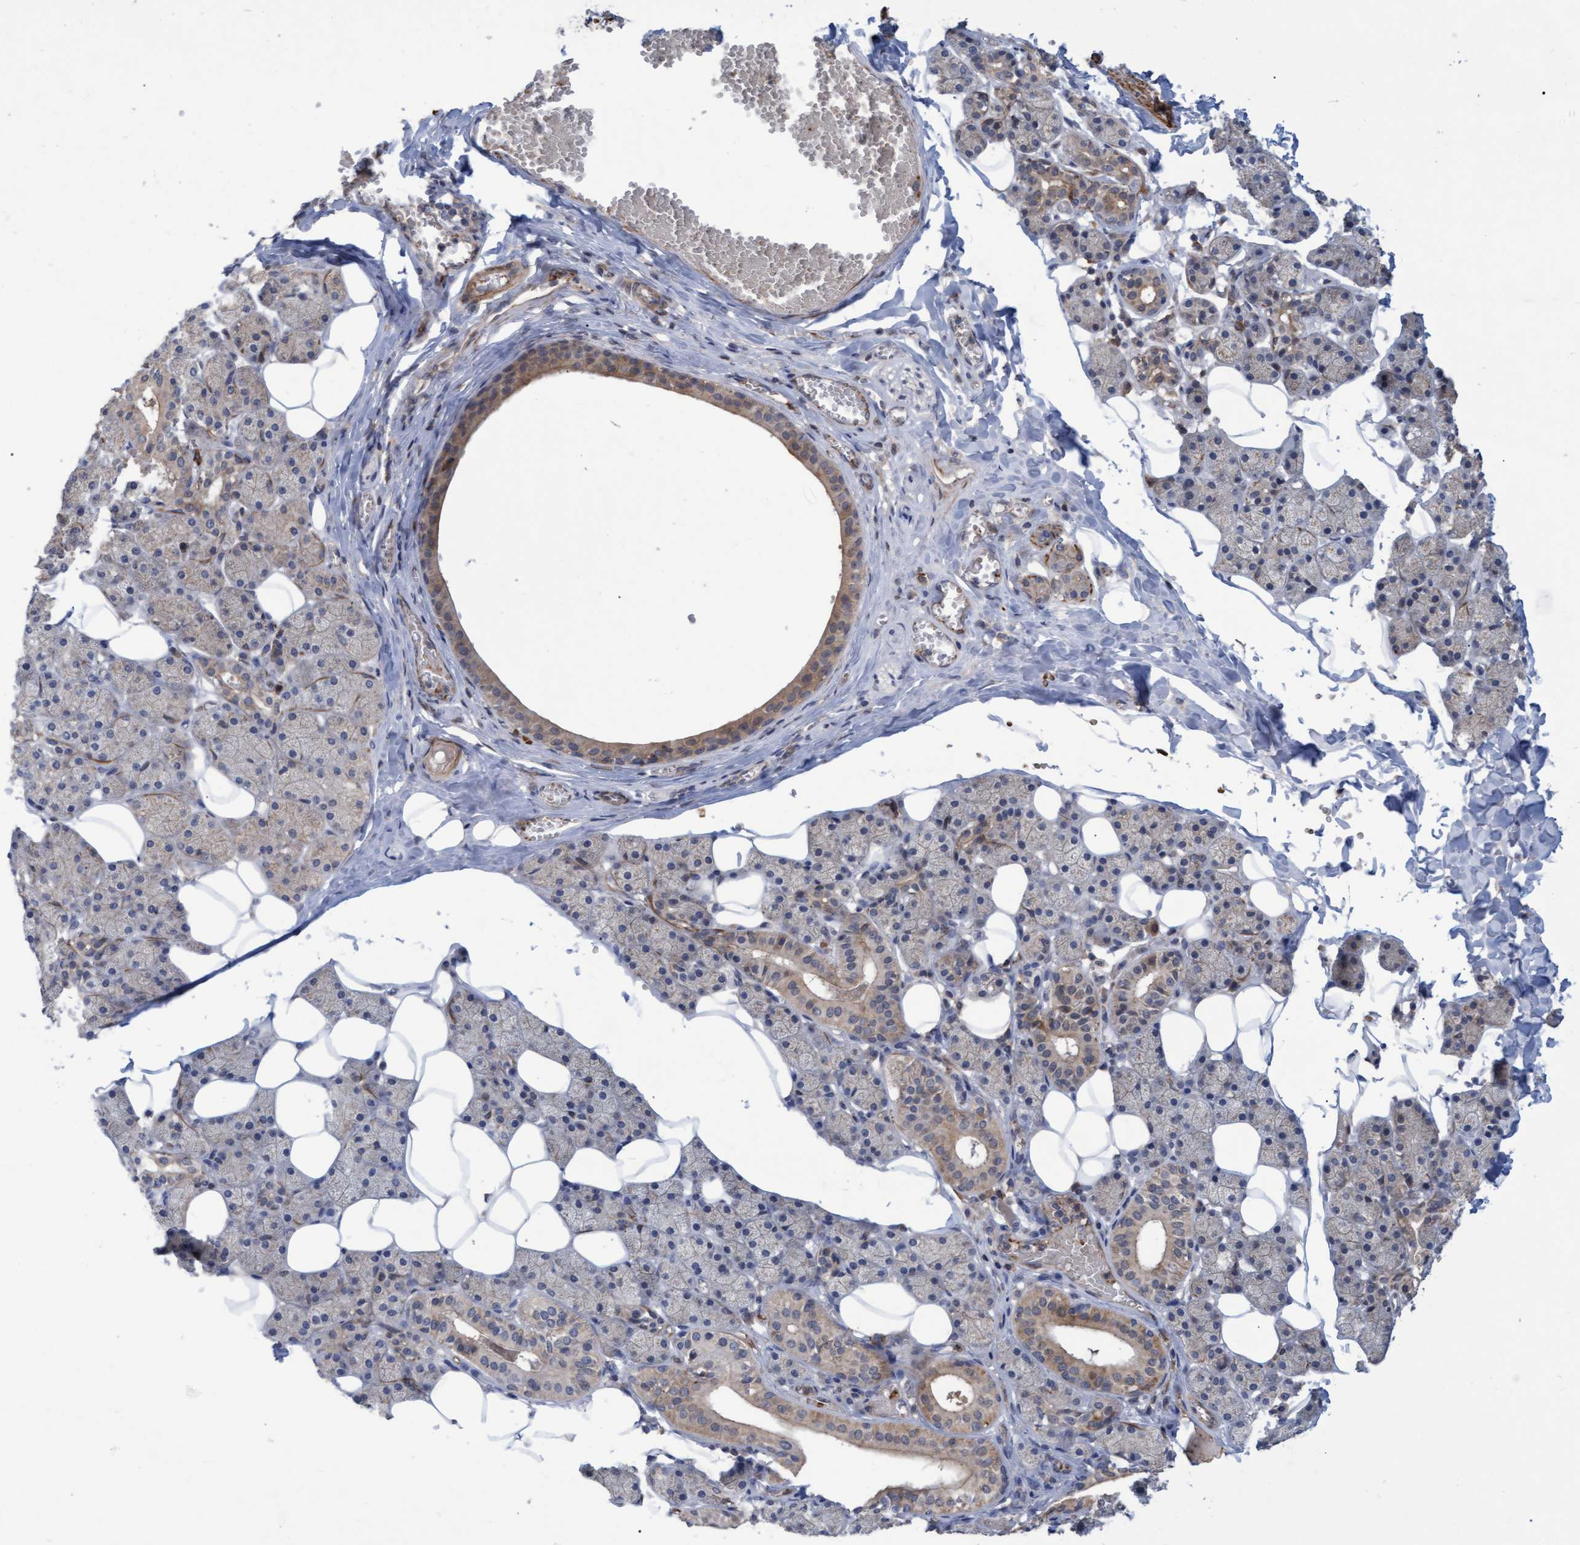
{"staining": {"intensity": "moderate", "quantity": "25%-75%", "location": "cytoplasmic/membranous"}, "tissue": "salivary gland", "cell_type": "Glandular cells", "image_type": "normal", "snomed": [{"axis": "morphology", "description": "Normal tissue, NOS"}, {"axis": "topography", "description": "Salivary gland"}], "caption": "The photomicrograph demonstrates staining of normal salivary gland, revealing moderate cytoplasmic/membranous protein expression (brown color) within glandular cells.", "gene": "NAA15", "patient": {"sex": "female", "age": 33}}